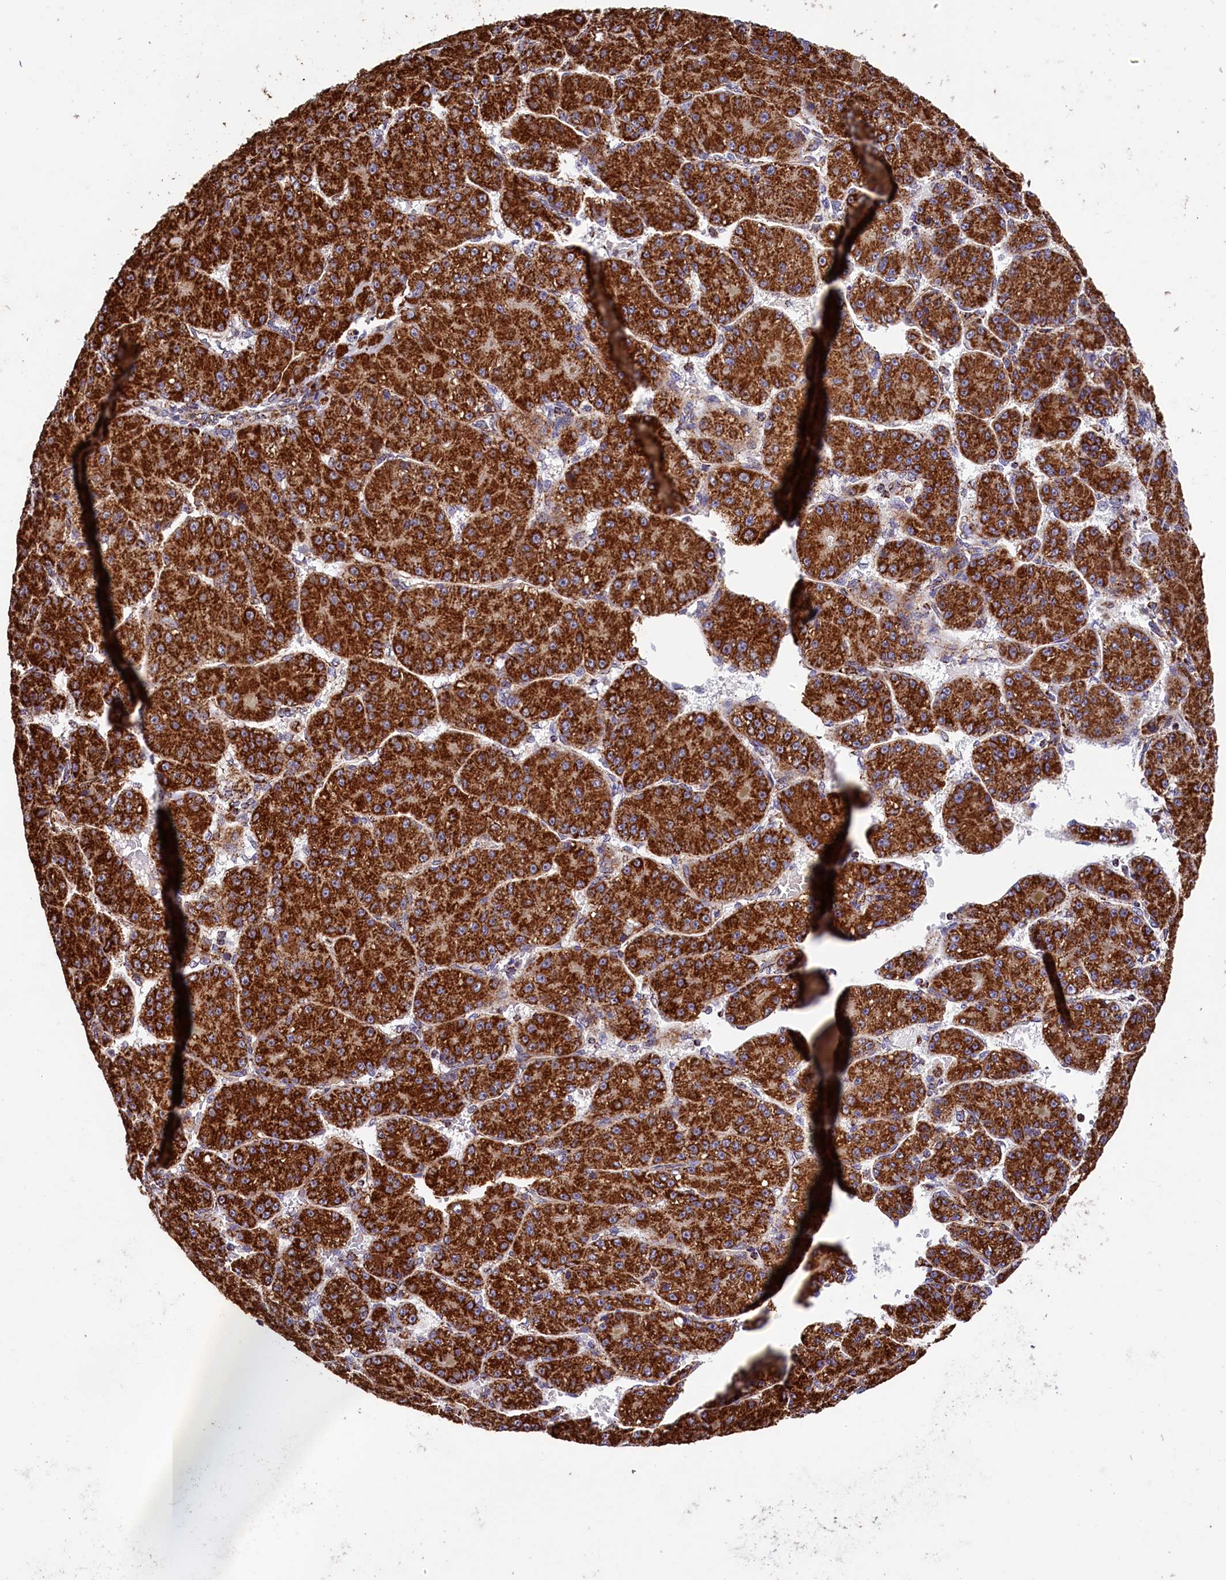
{"staining": {"intensity": "strong", "quantity": ">75%", "location": "cytoplasmic/membranous"}, "tissue": "liver cancer", "cell_type": "Tumor cells", "image_type": "cancer", "snomed": [{"axis": "morphology", "description": "Carcinoma, Hepatocellular, NOS"}, {"axis": "topography", "description": "Liver"}], "caption": "A brown stain highlights strong cytoplasmic/membranous staining of a protein in human liver hepatocellular carcinoma tumor cells.", "gene": "KLC2", "patient": {"sex": "male", "age": 67}}